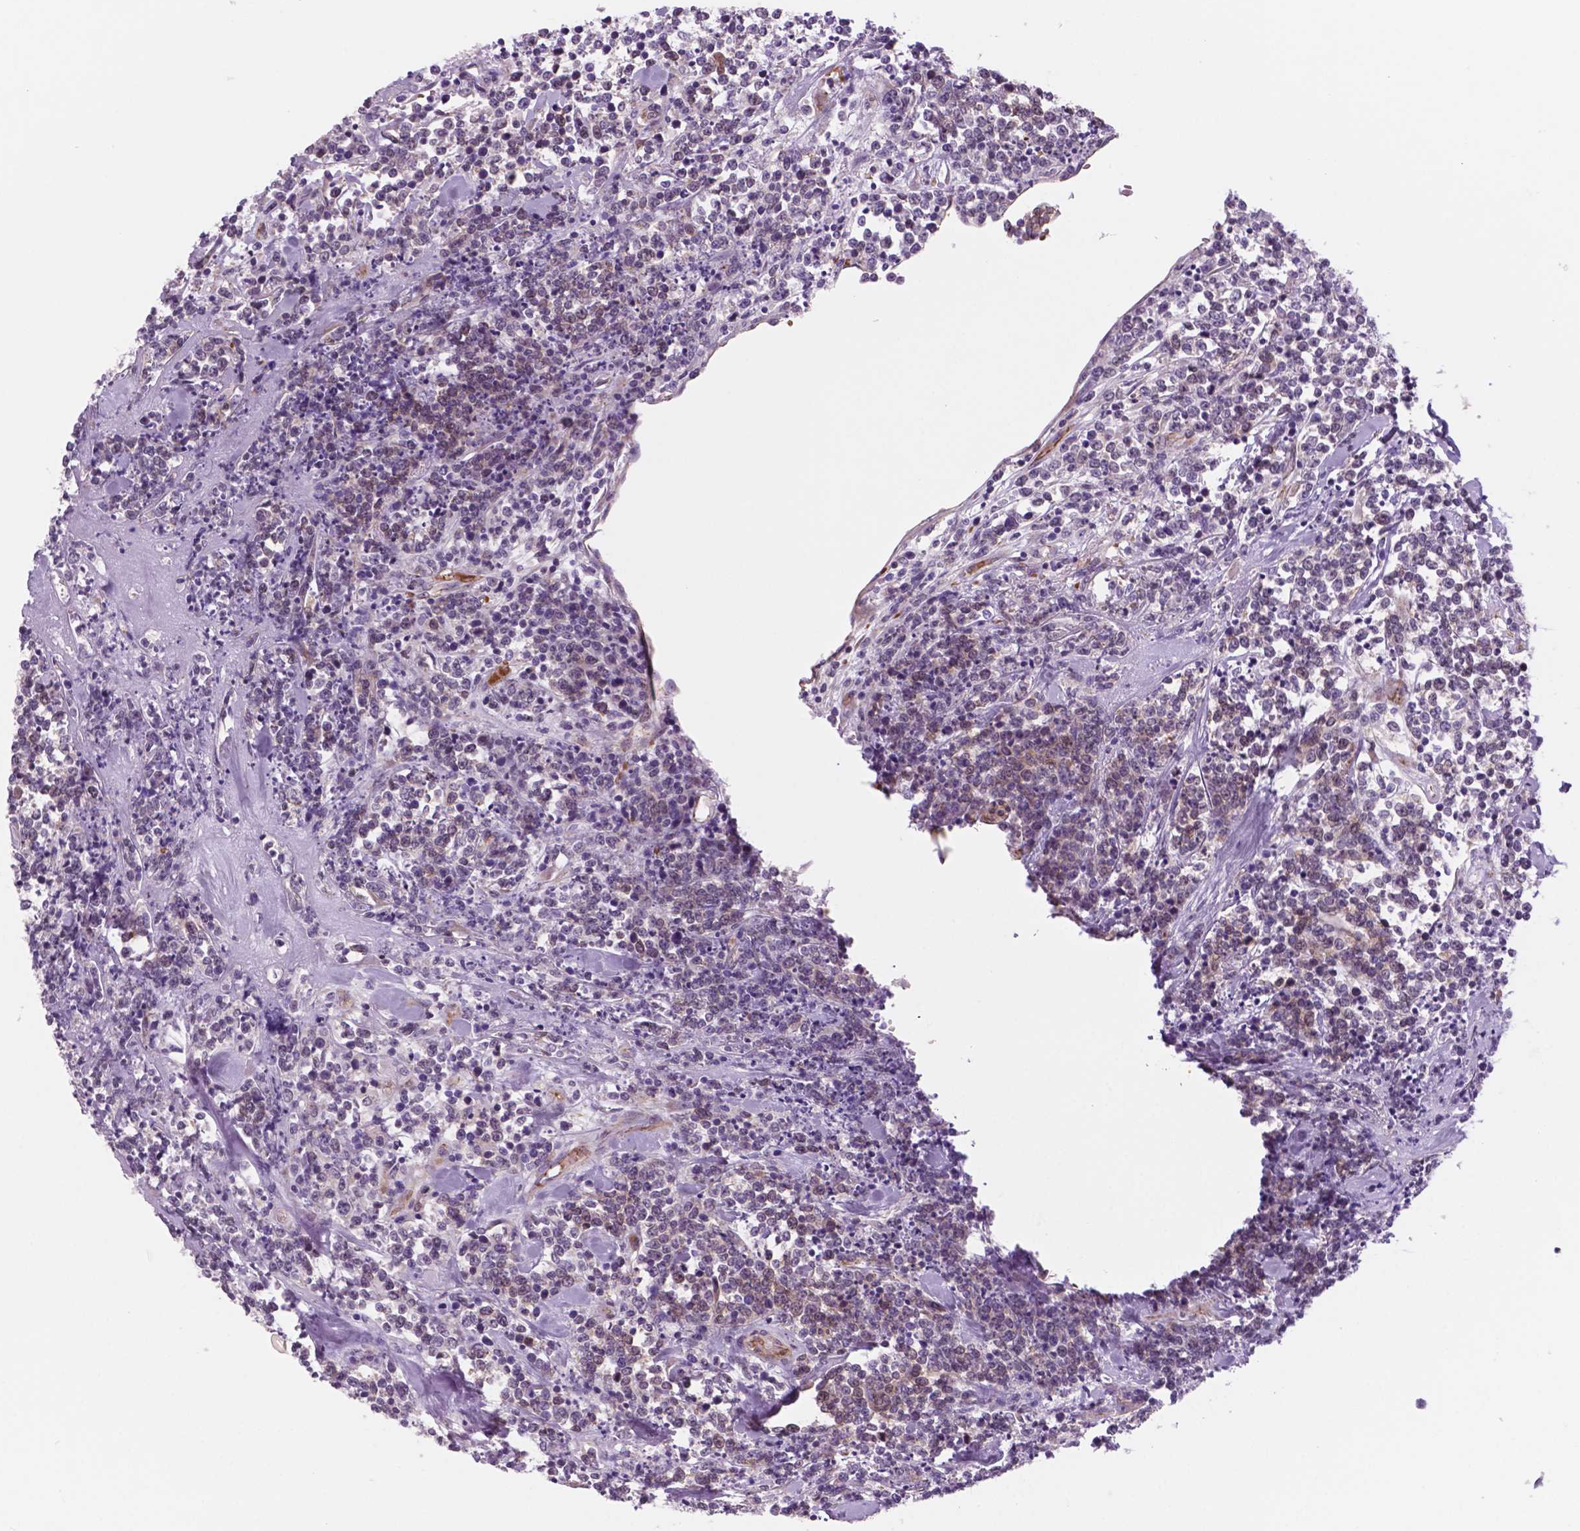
{"staining": {"intensity": "negative", "quantity": "none", "location": "none"}, "tissue": "lymphoma", "cell_type": "Tumor cells", "image_type": "cancer", "snomed": [{"axis": "morphology", "description": "Malignant lymphoma, non-Hodgkin's type, High grade"}, {"axis": "topography", "description": "Colon"}], "caption": "The photomicrograph exhibits no significant positivity in tumor cells of malignant lymphoma, non-Hodgkin's type (high-grade). (DAB (3,3'-diaminobenzidine) immunohistochemistry visualized using brightfield microscopy, high magnification).", "gene": "RND3", "patient": {"sex": "male", "age": 82}}